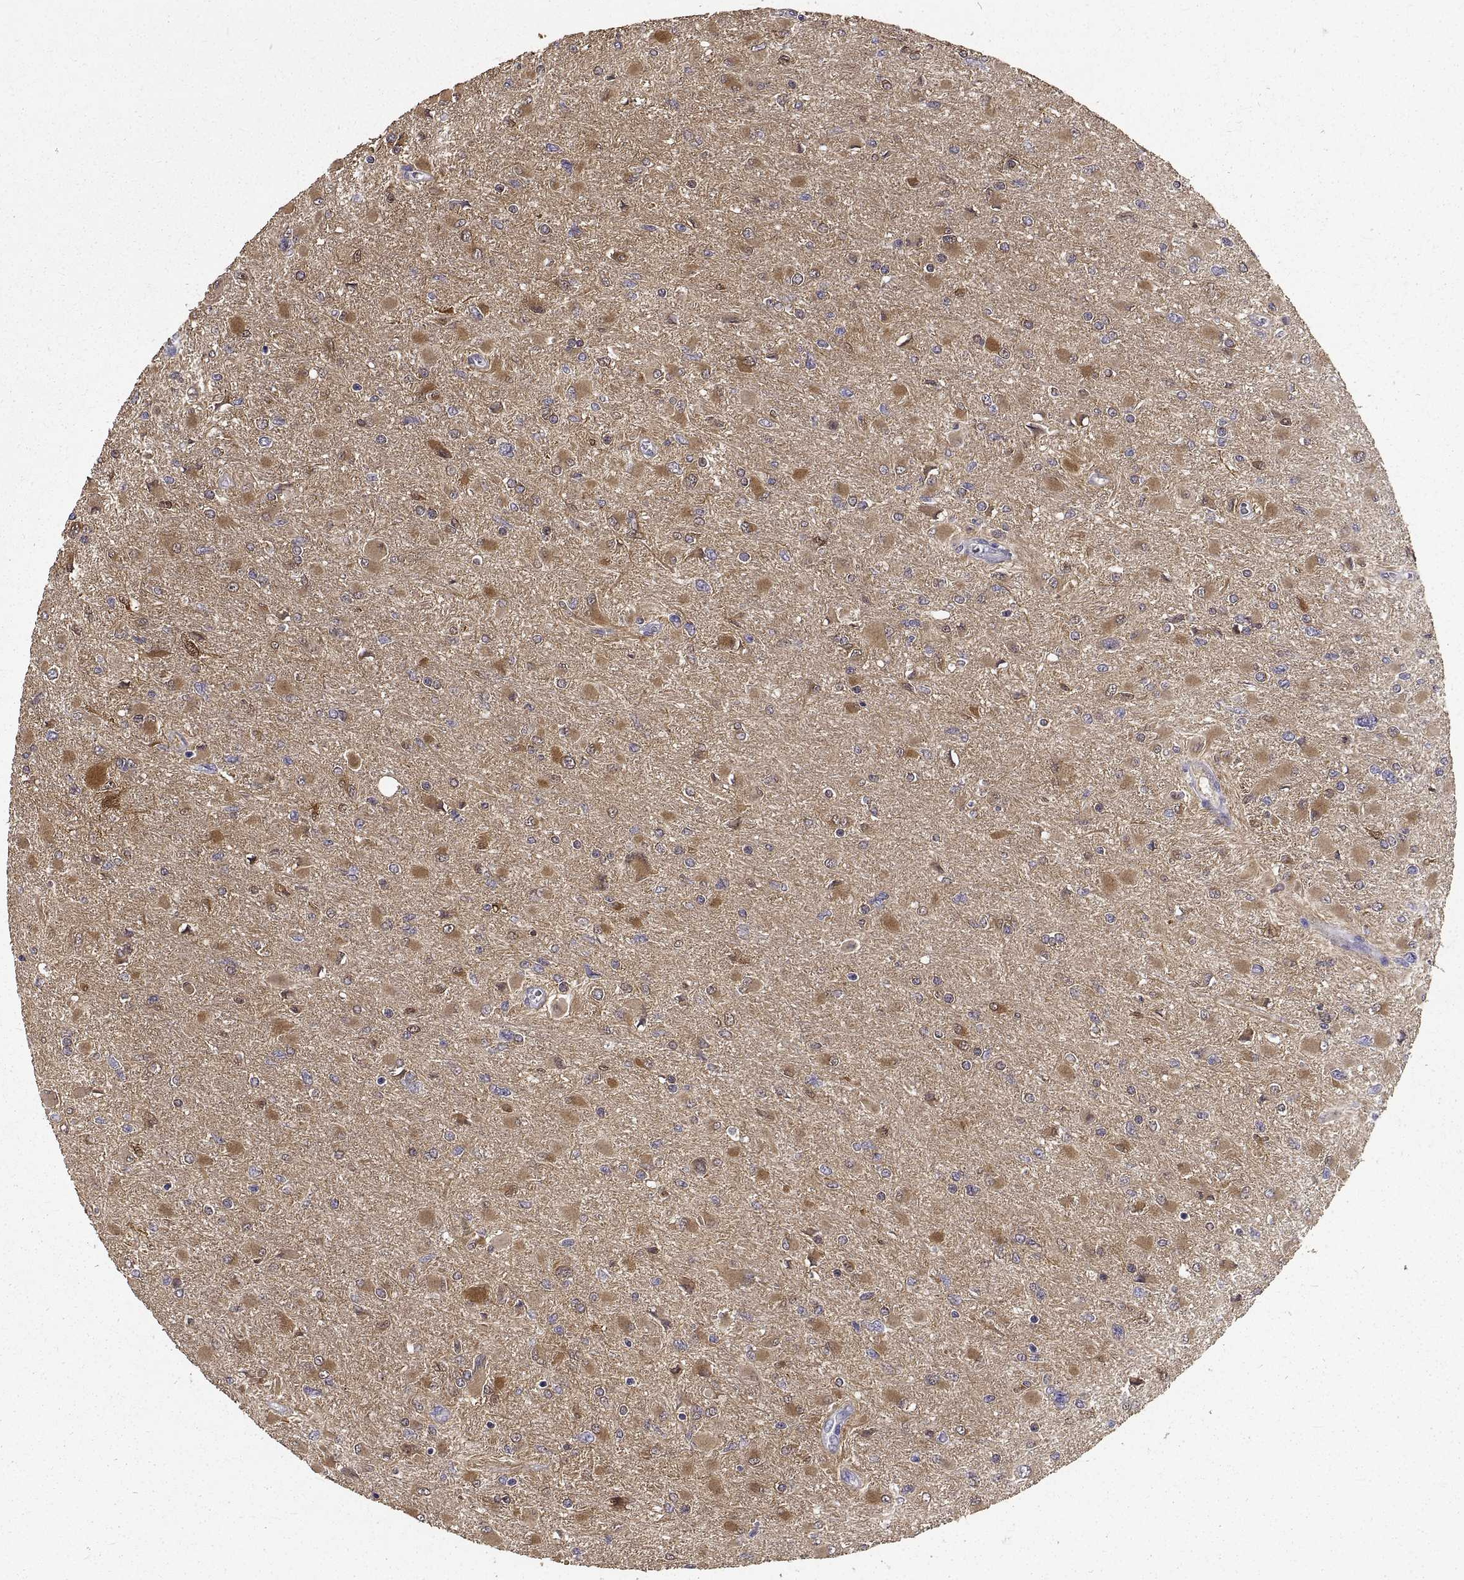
{"staining": {"intensity": "moderate", "quantity": ">75%", "location": "cytoplasmic/membranous"}, "tissue": "glioma", "cell_type": "Tumor cells", "image_type": "cancer", "snomed": [{"axis": "morphology", "description": "Glioma, malignant, High grade"}, {"axis": "topography", "description": "Cerebral cortex"}], "caption": "DAB (3,3'-diaminobenzidine) immunohistochemical staining of human malignant high-grade glioma demonstrates moderate cytoplasmic/membranous protein expression in about >75% of tumor cells.", "gene": "PEA15", "patient": {"sex": "female", "age": 36}}